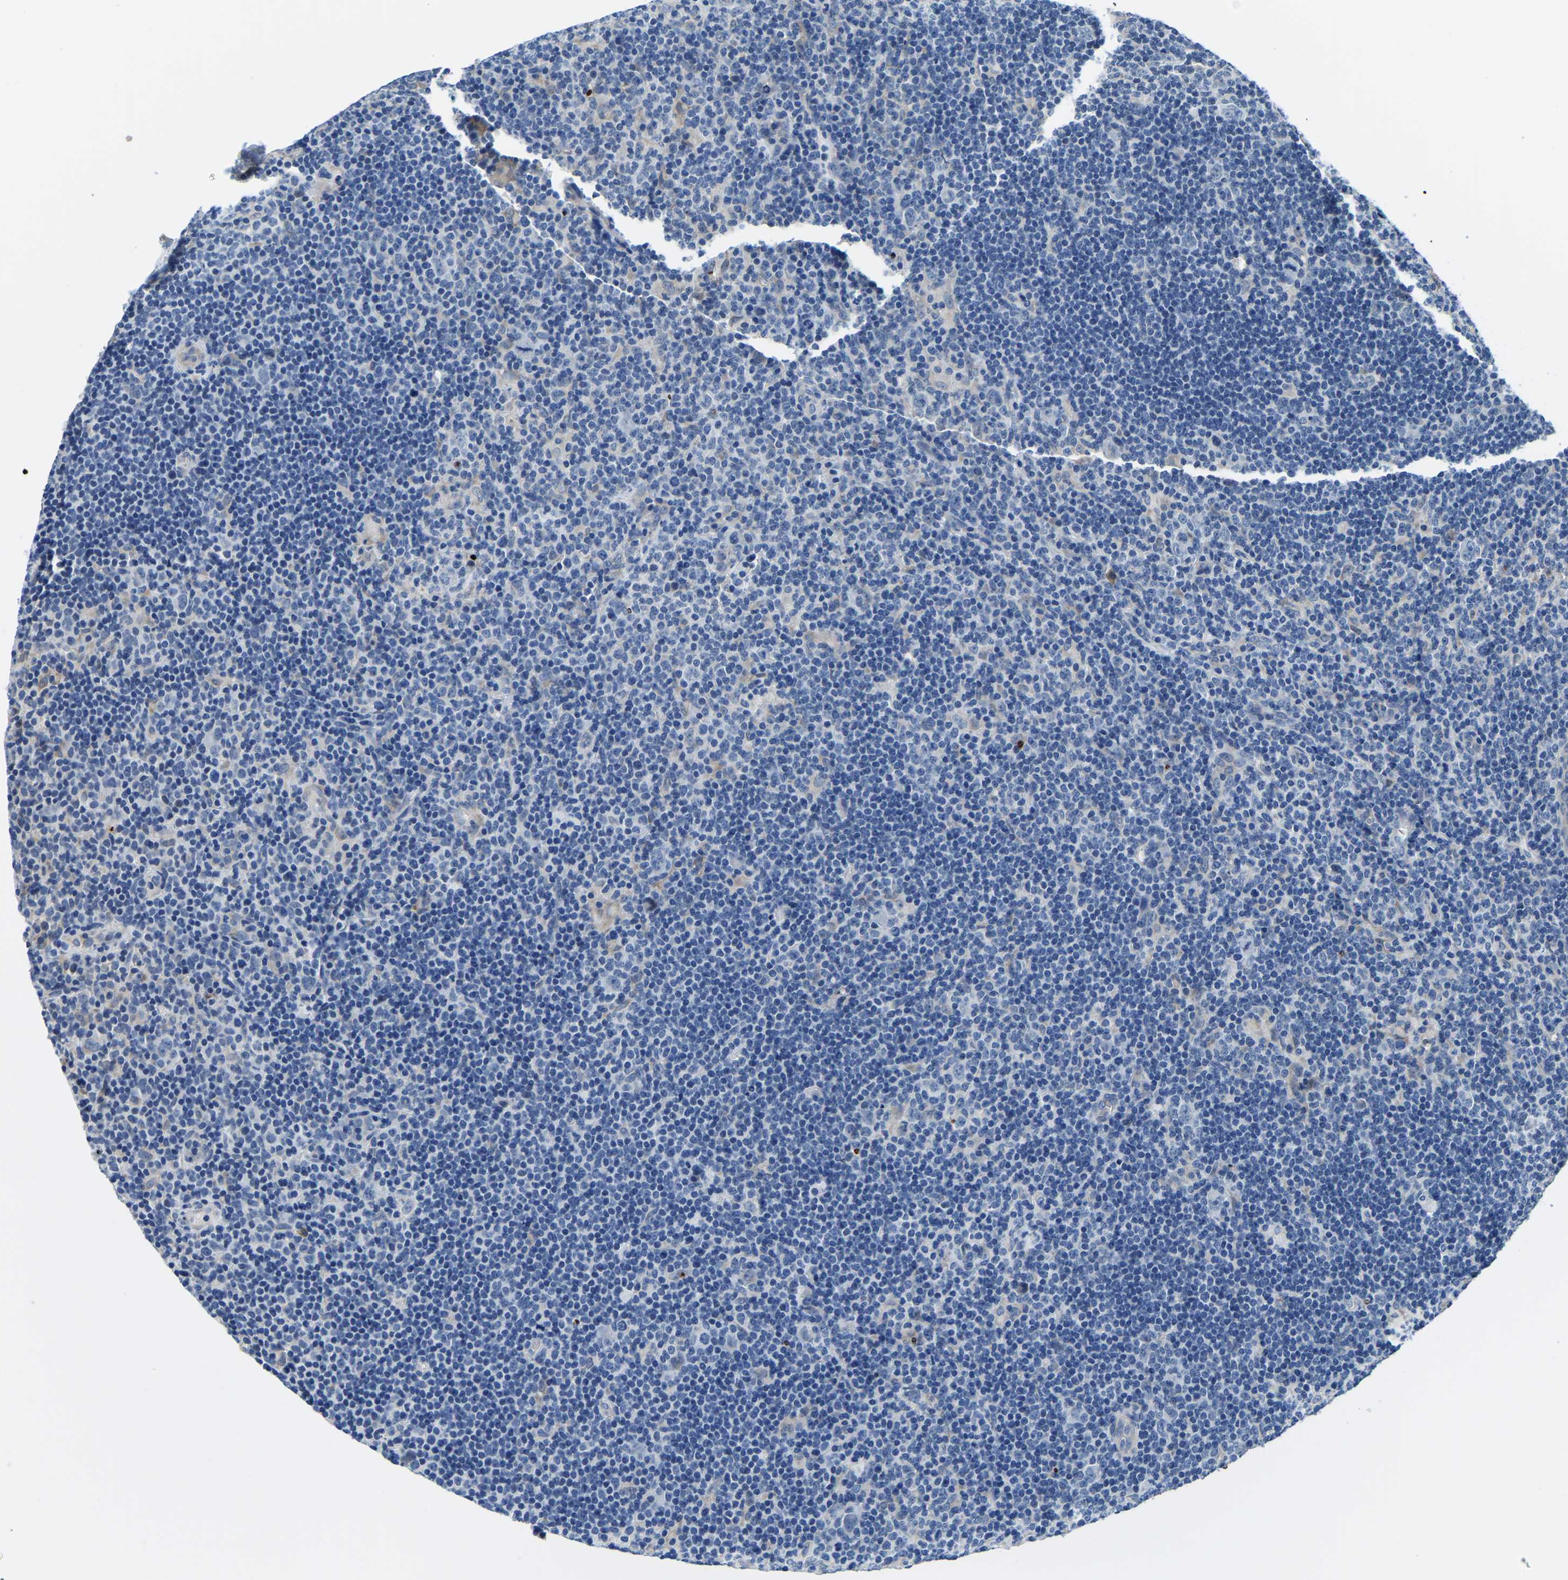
{"staining": {"intensity": "negative", "quantity": "none", "location": "none"}, "tissue": "lymphoma", "cell_type": "Tumor cells", "image_type": "cancer", "snomed": [{"axis": "morphology", "description": "Hodgkin's disease, NOS"}, {"axis": "topography", "description": "Lymph node"}], "caption": "The micrograph shows no staining of tumor cells in lymphoma. (Immunohistochemistry, brightfield microscopy, high magnification).", "gene": "LIAS", "patient": {"sex": "female", "age": 57}}